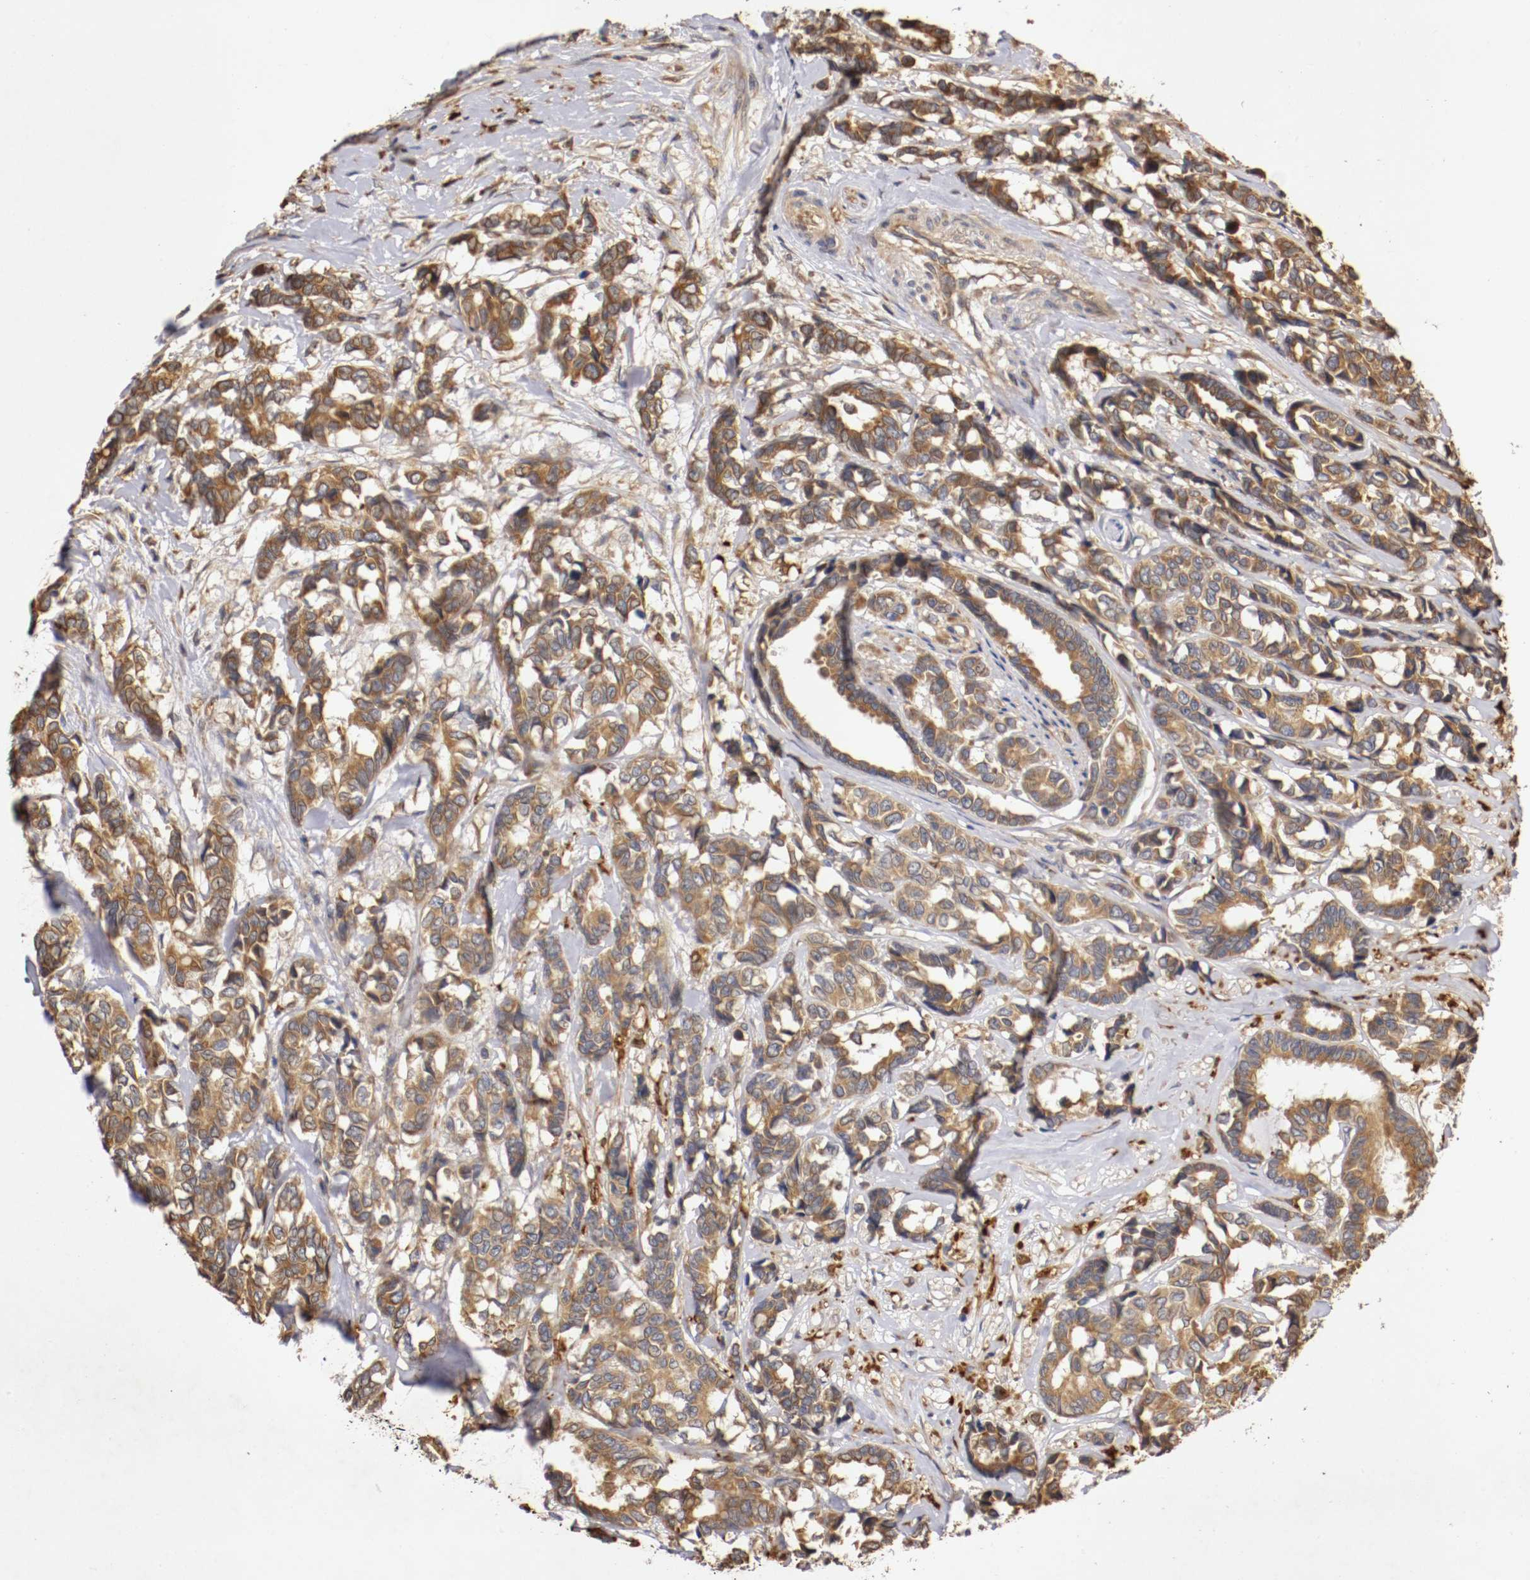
{"staining": {"intensity": "strong", "quantity": ">75%", "location": "cytoplasmic/membranous"}, "tissue": "breast cancer", "cell_type": "Tumor cells", "image_type": "cancer", "snomed": [{"axis": "morphology", "description": "Duct carcinoma"}, {"axis": "topography", "description": "Breast"}], "caption": "Breast cancer (intraductal carcinoma) stained for a protein (brown) shows strong cytoplasmic/membranous positive staining in approximately >75% of tumor cells.", "gene": "VEZT", "patient": {"sex": "female", "age": 87}}